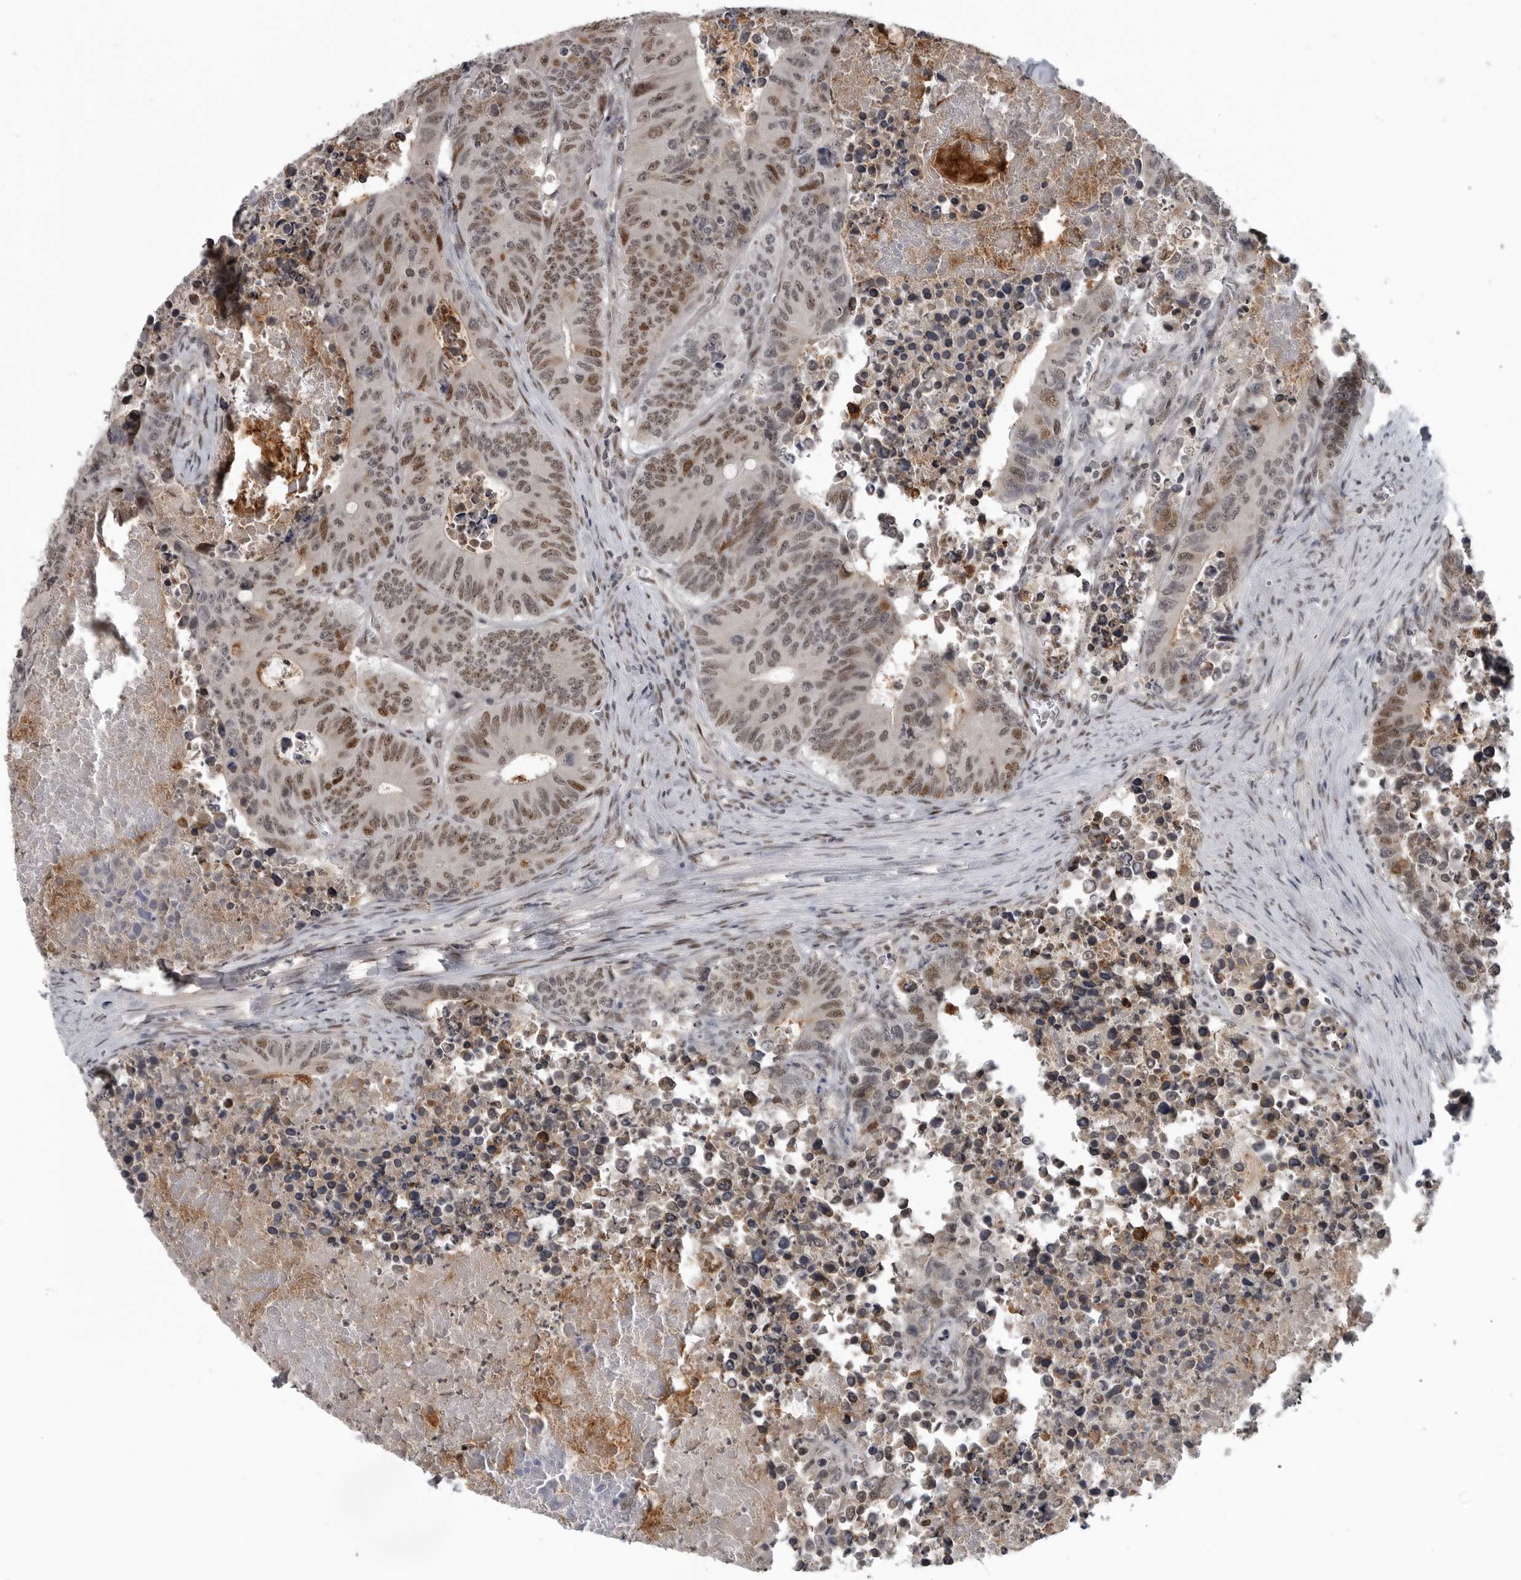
{"staining": {"intensity": "moderate", "quantity": ">75%", "location": "nuclear"}, "tissue": "colorectal cancer", "cell_type": "Tumor cells", "image_type": "cancer", "snomed": [{"axis": "morphology", "description": "Adenocarcinoma, NOS"}, {"axis": "topography", "description": "Colon"}], "caption": "A photomicrograph showing moderate nuclear expression in about >75% of tumor cells in colorectal cancer (adenocarcinoma), as visualized by brown immunohistochemical staining.", "gene": "C8orf58", "patient": {"sex": "male", "age": 87}}